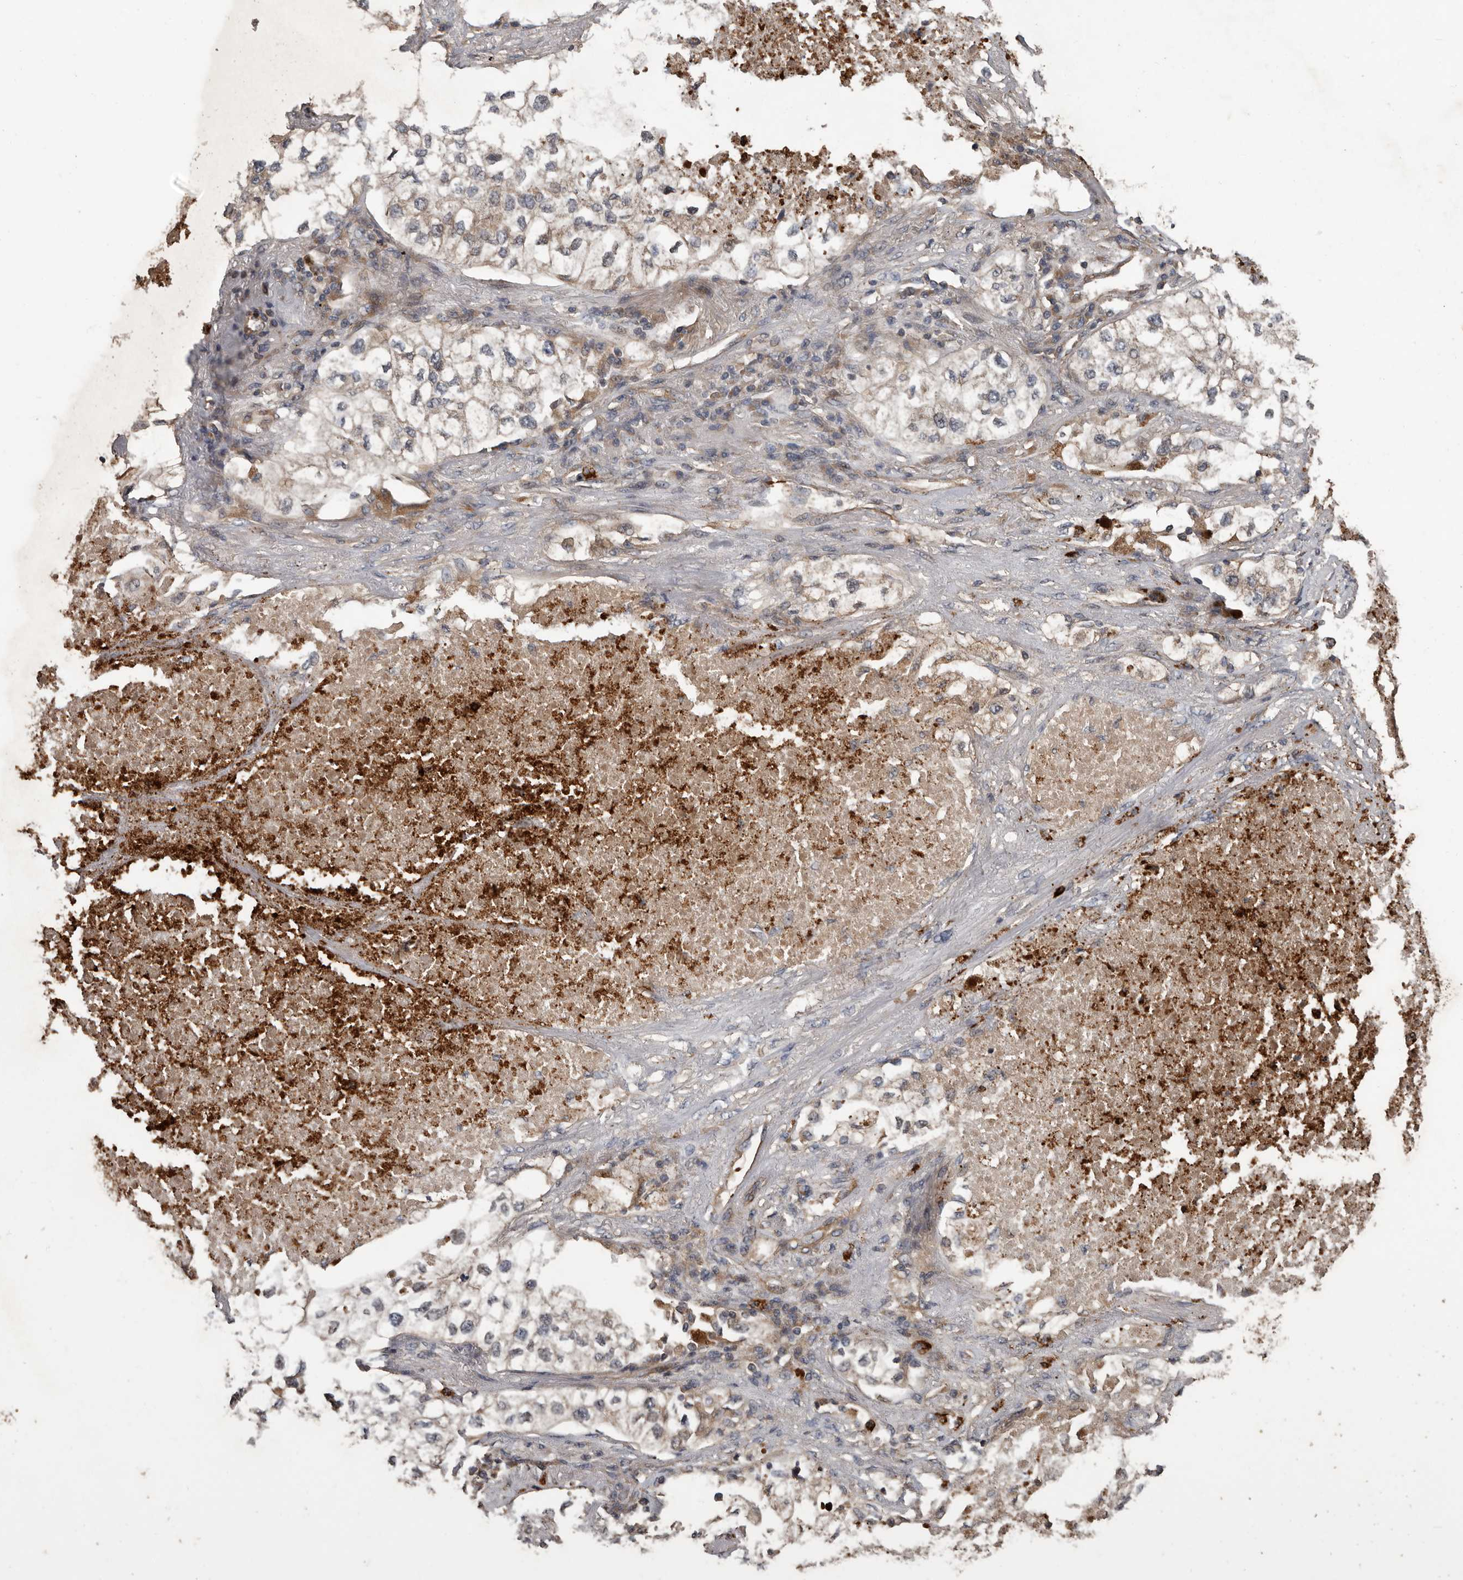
{"staining": {"intensity": "weak", "quantity": "<25%", "location": "cytoplasmic/membranous"}, "tissue": "lung cancer", "cell_type": "Tumor cells", "image_type": "cancer", "snomed": [{"axis": "morphology", "description": "Adenocarcinoma, NOS"}, {"axis": "topography", "description": "Lung"}], "caption": "Lung cancer (adenocarcinoma) was stained to show a protein in brown. There is no significant expression in tumor cells. Nuclei are stained in blue.", "gene": "ARHGEF5", "patient": {"sex": "male", "age": 63}}